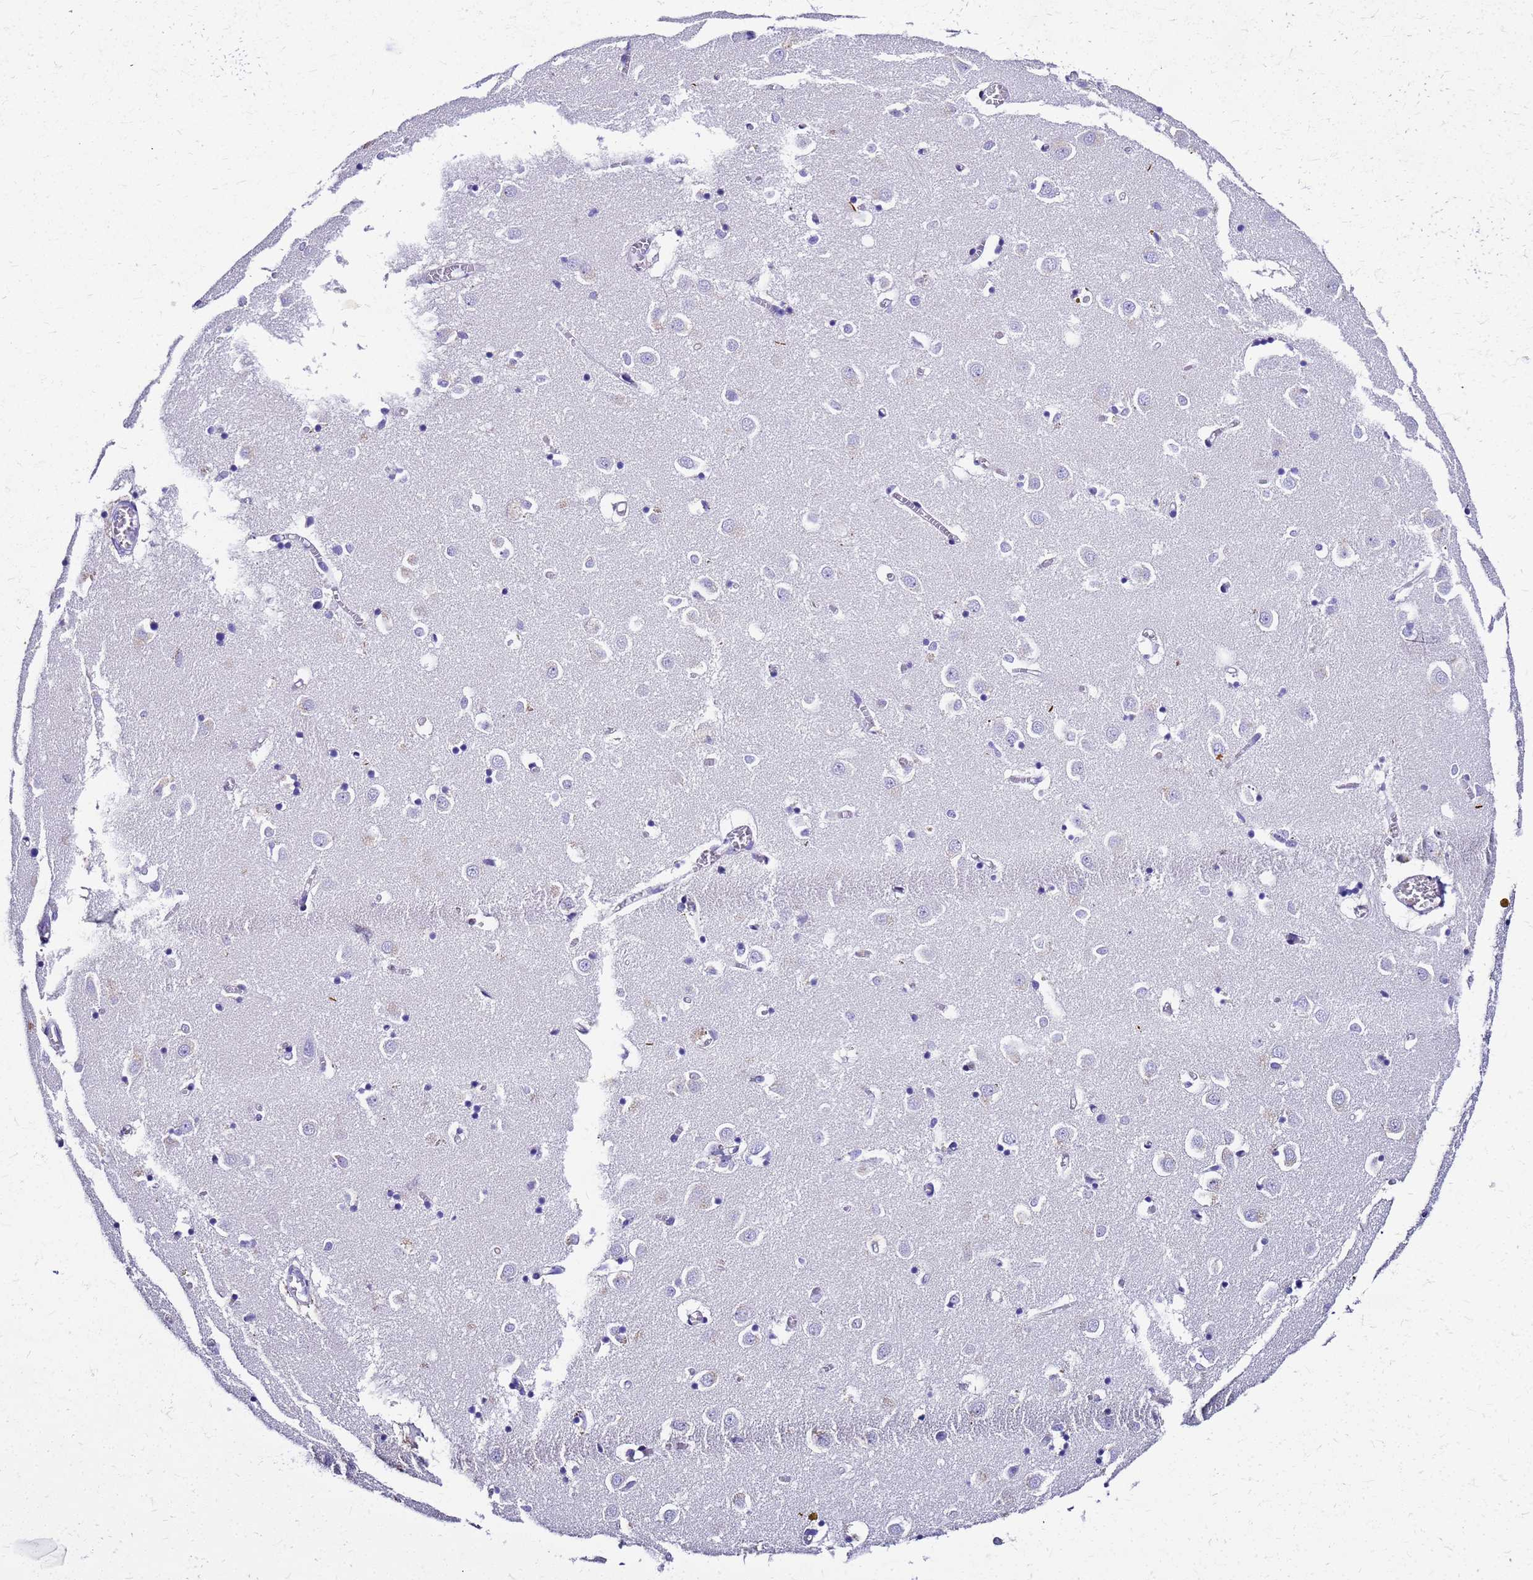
{"staining": {"intensity": "negative", "quantity": "none", "location": "none"}, "tissue": "caudate", "cell_type": "Glial cells", "image_type": "normal", "snomed": [{"axis": "morphology", "description": "Normal tissue, NOS"}, {"axis": "topography", "description": "Lateral ventricle wall"}], "caption": "Immunohistochemistry photomicrograph of normal caudate stained for a protein (brown), which displays no positivity in glial cells.", "gene": "SMIM21", "patient": {"sex": "male", "age": 70}}